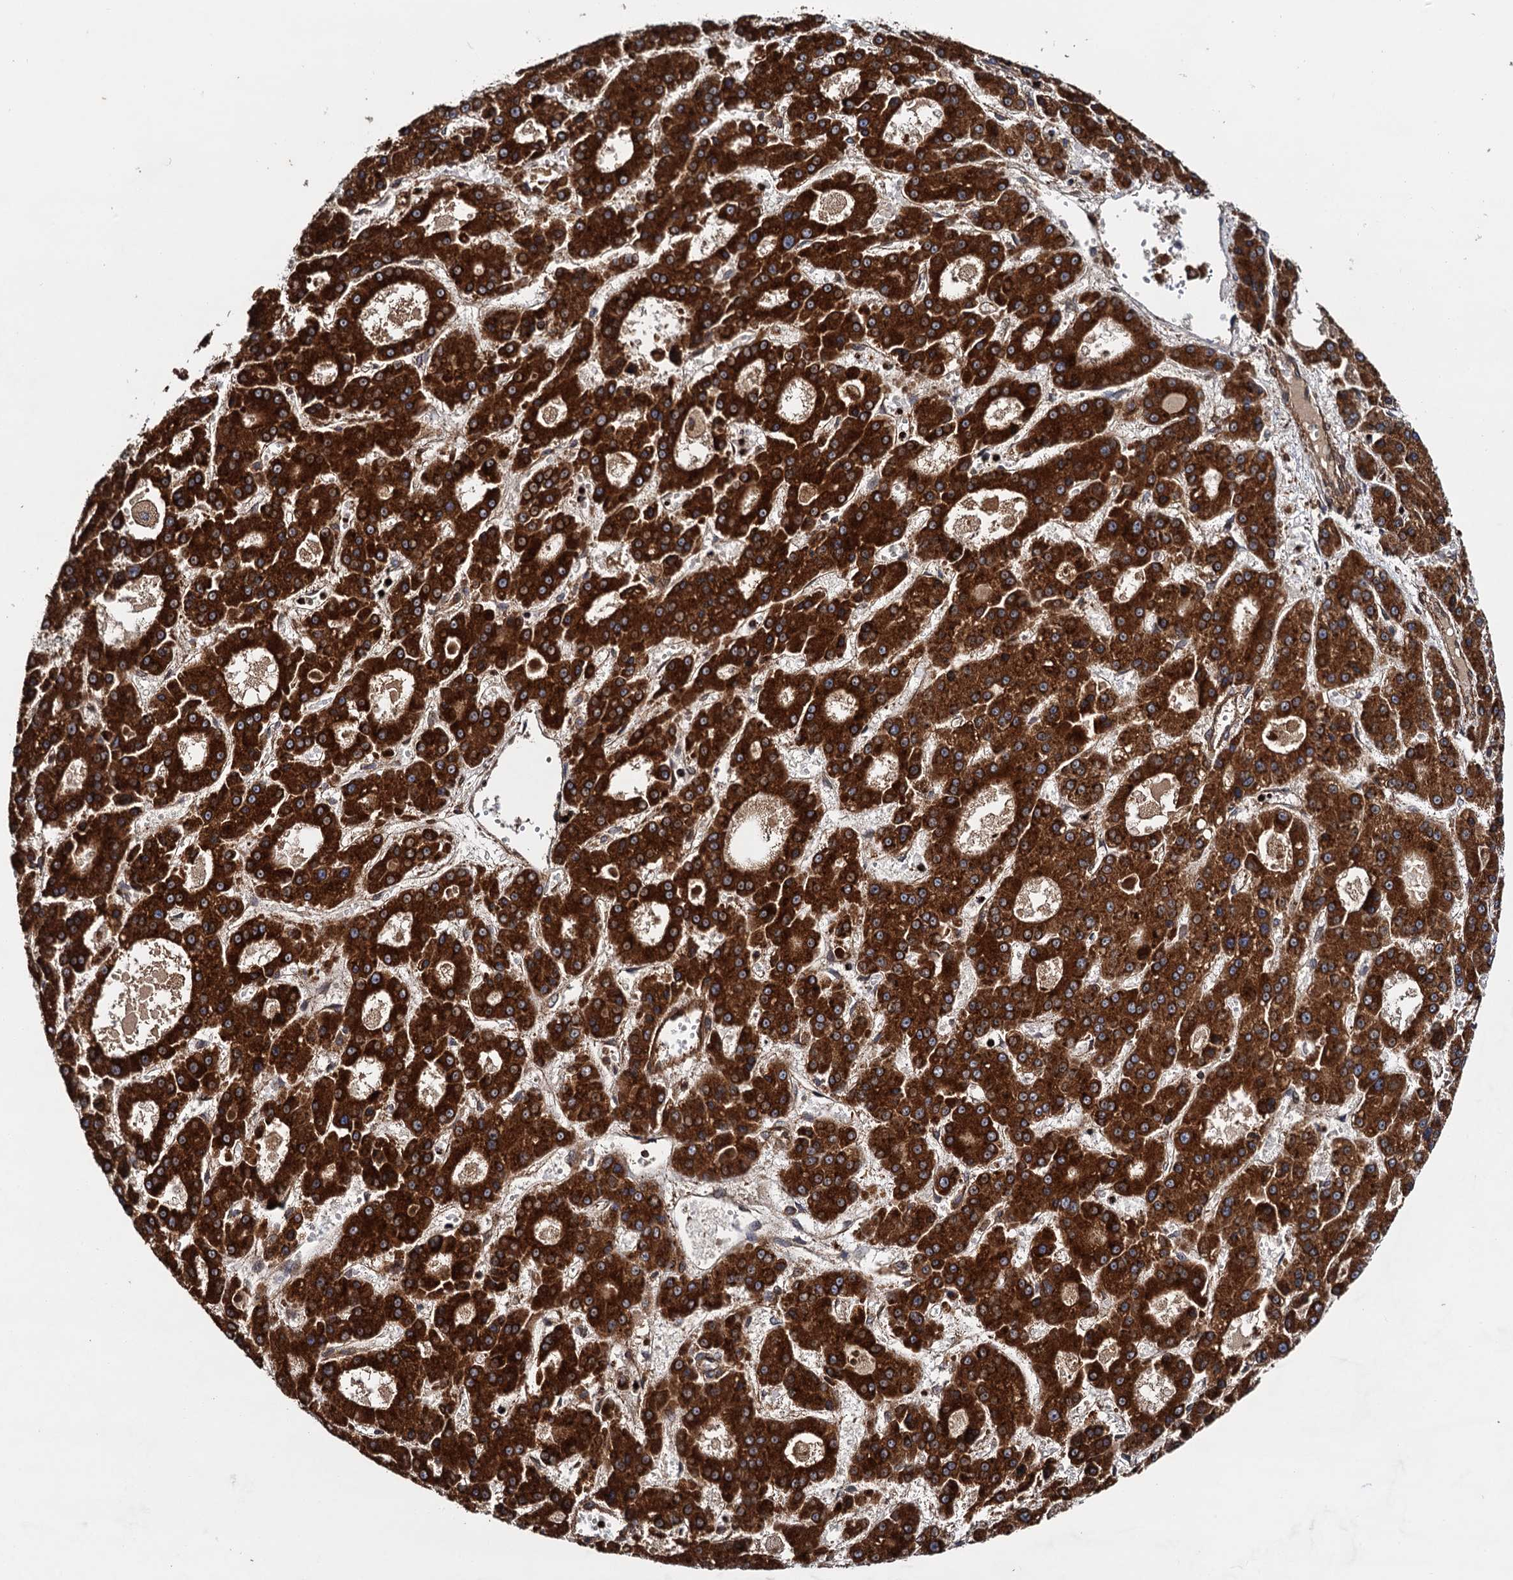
{"staining": {"intensity": "strong", "quantity": ">75%", "location": "cytoplasmic/membranous"}, "tissue": "liver cancer", "cell_type": "Tumor cells", "image_type": "cancer", "snomed": [{"axis": "morphology", "description": "Carcinoma, Hepatocellular, NOS"}, {"axis": "topography", "description": "Liver"}], "caption": "Hepatocellular carcinoma (liver) stained with immunohistochemistry (IHC) shows strong cytoplasmic/membranous expression in approximately >75% of tumor cells. (DAB (3,3'-diaminobenzidine) IHC, brown staining for protein, blue staining for nuclei).", "gene": "BORA", "patient": {"sex": "male", "age": 70}}